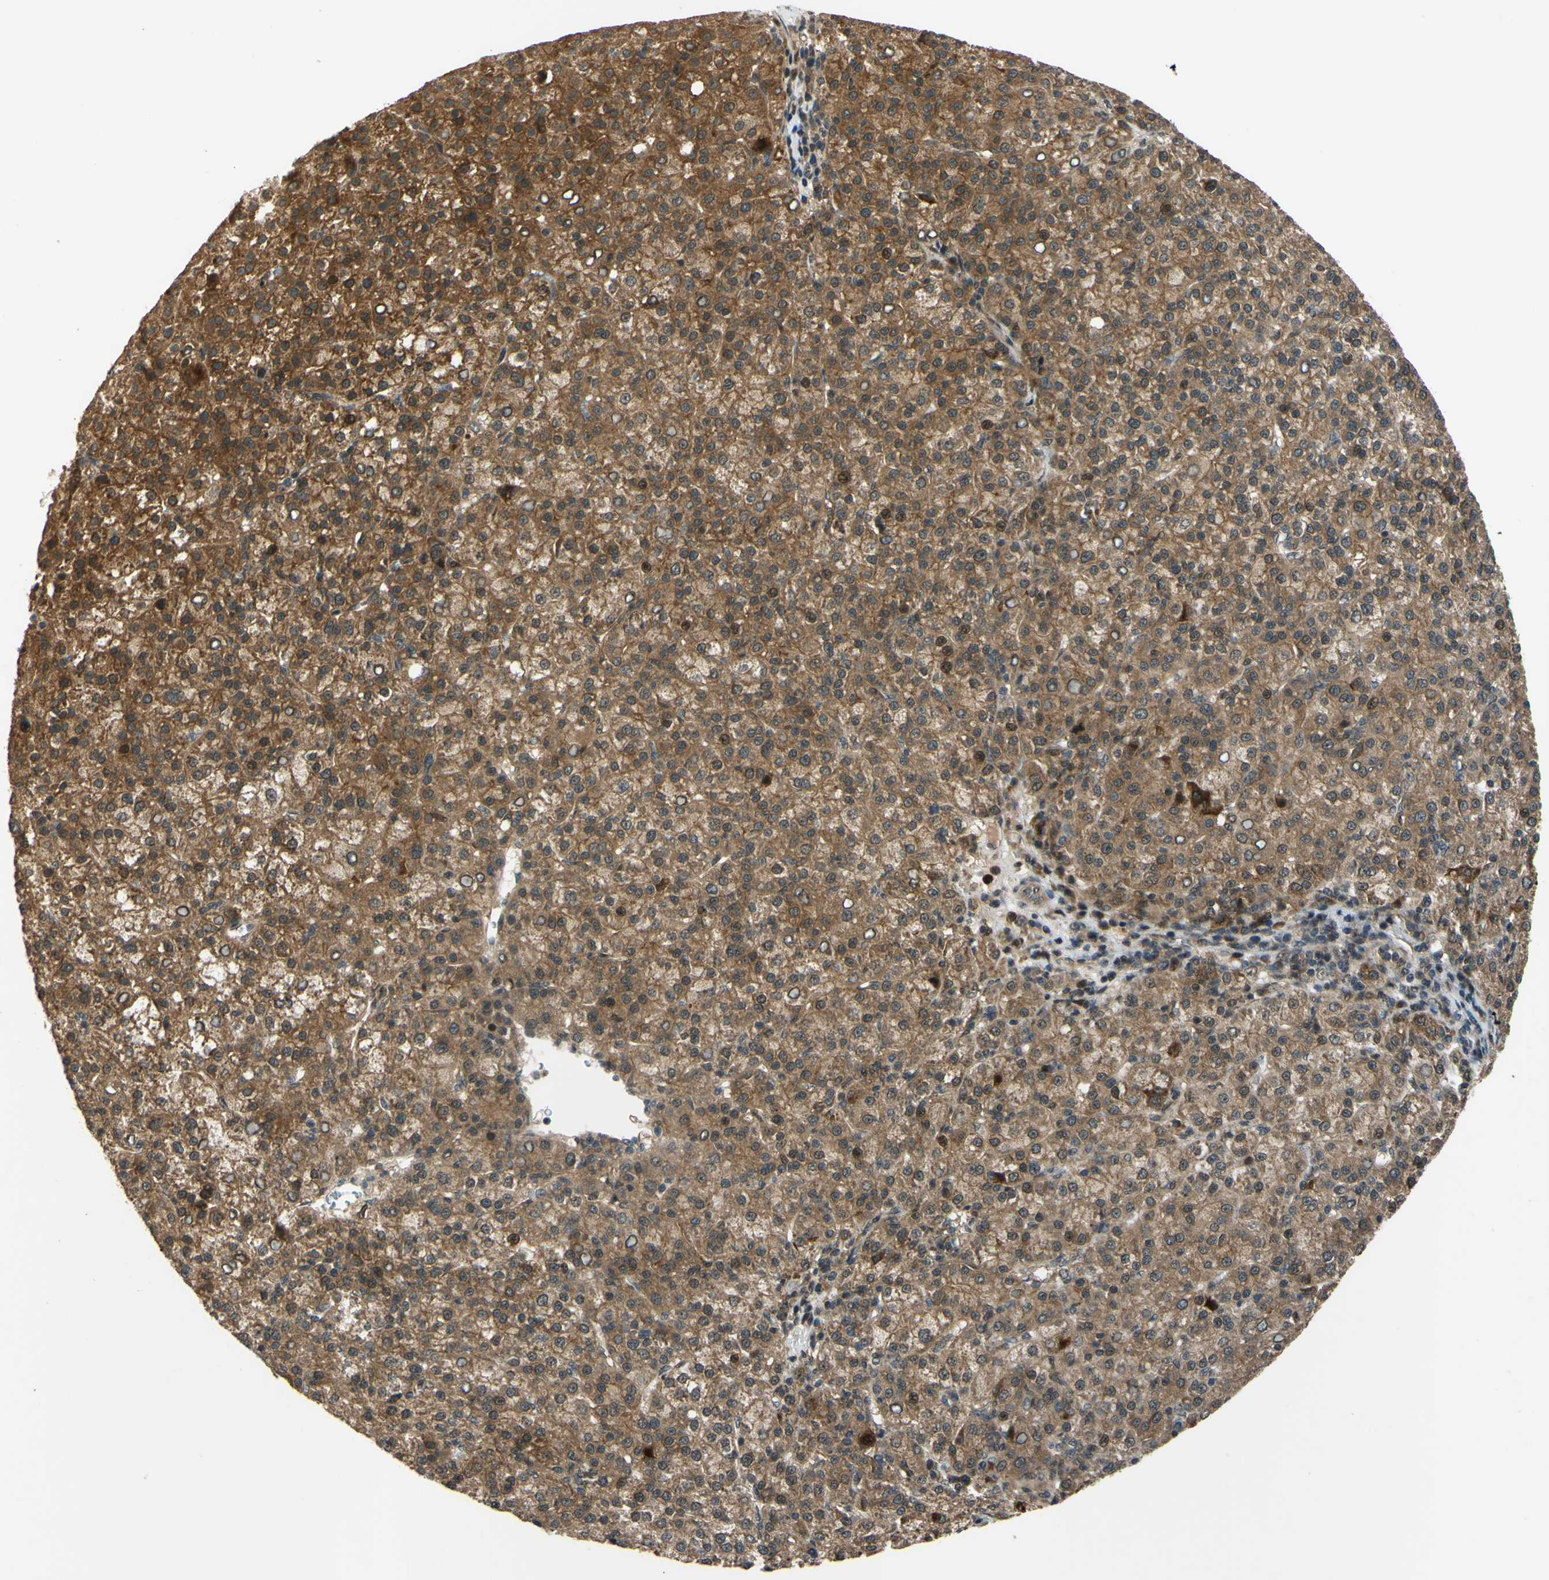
{"staining": {"intensity": "moderate", "quantity": ">75%", "location": "cytoplasmic/membranous,nuclear"}, "tissue": "liver cancer", "cell_type": "Tumor cells", "image_type": "cancer", "snomed": [{"axis": "morphology", "description": "Carcinoma, Hepatocellular, NOS"}, {"axis": "topography", "description": "Liver"}], "caption": "Protein analysis of hepatocellular carcinoma (liver) tissue exhibits moderate cytoplasmic/membranous and nuclear expression in approximately >75% of tumor cells.", "gene": "ABCC8", "patient": {"sex": "female", "age": 58}}